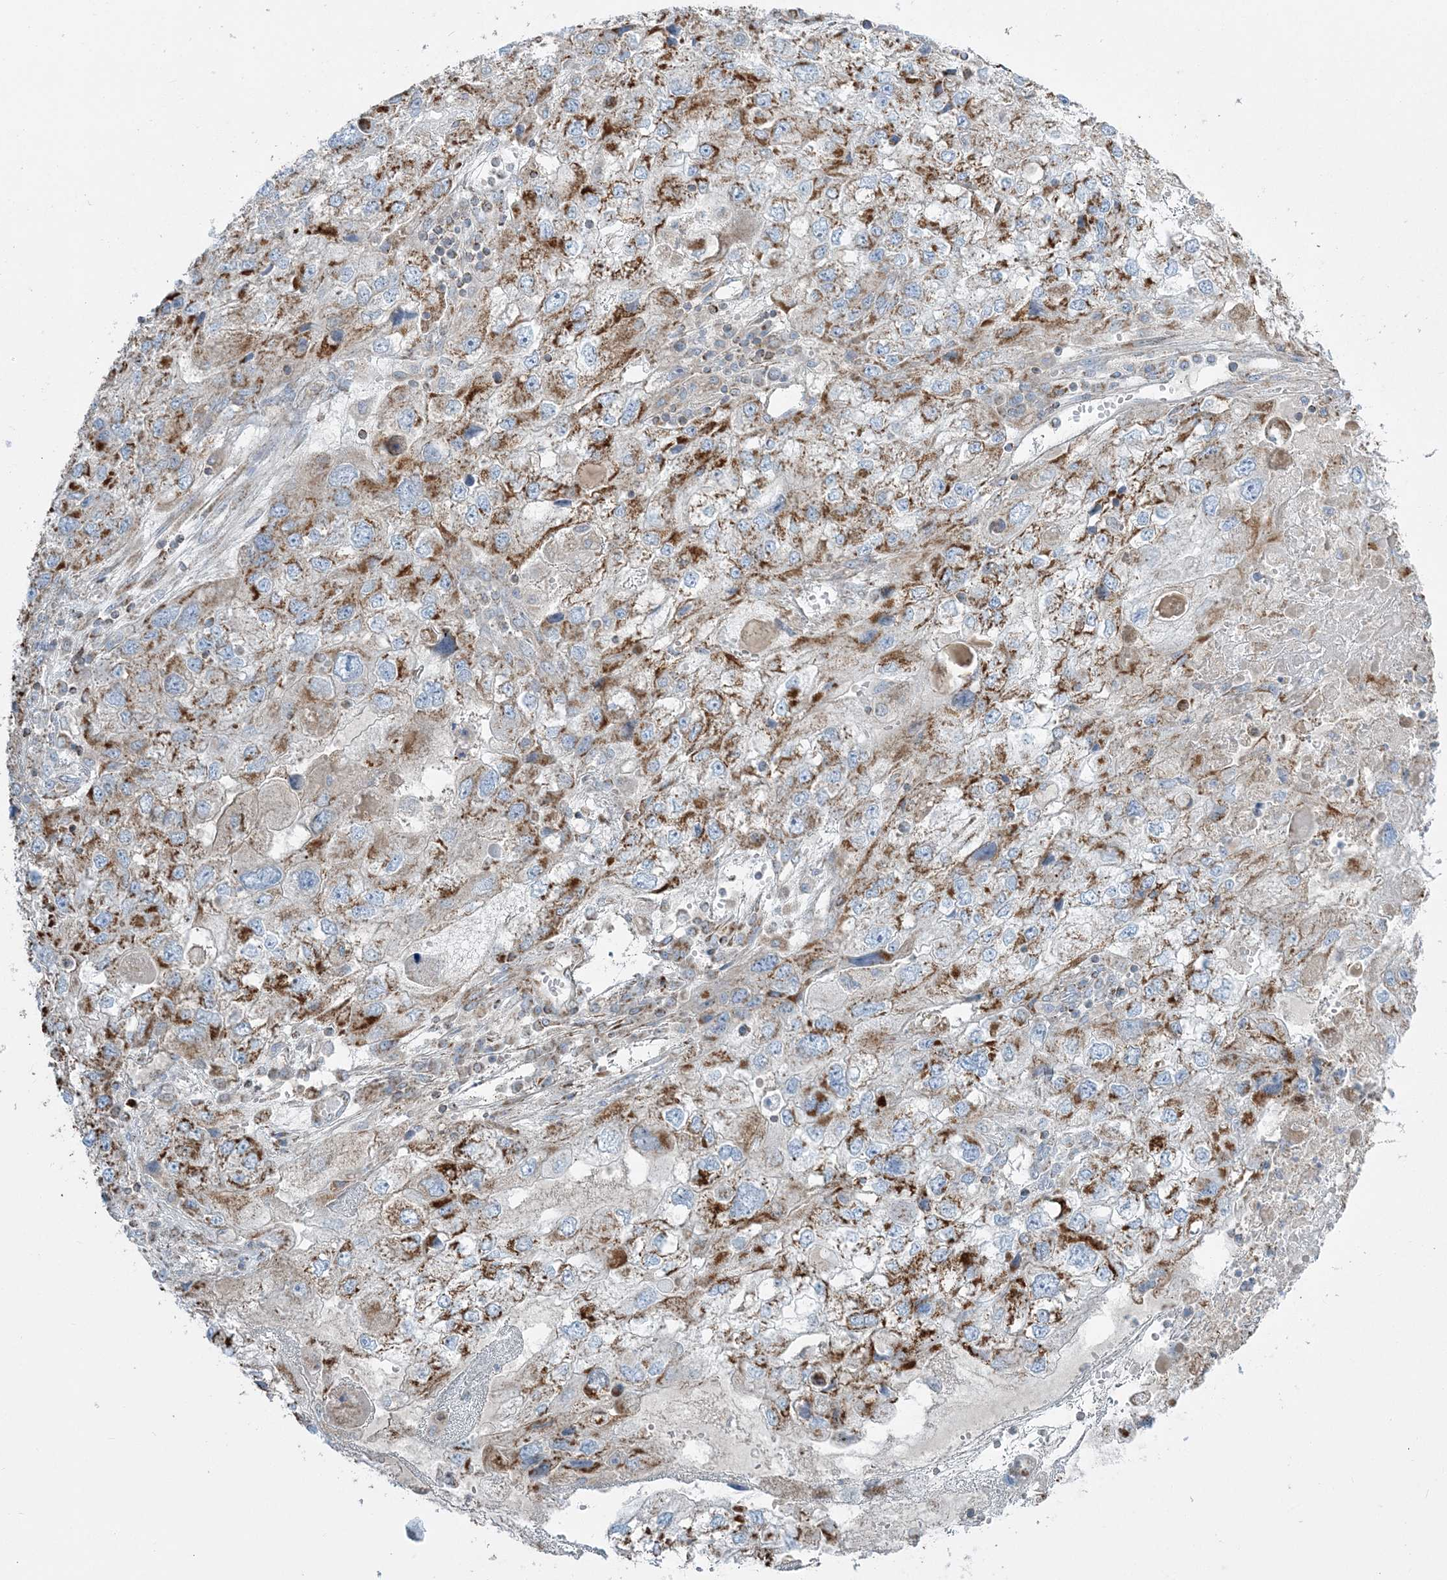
{"staining": {"intensity": "strong", "quantity": "25%-75%", "location": "cytoplasmic/membranous"}, "tissue": "endometrial cancer", "cell_type": "Tumor cells", "image_type": "cancer", "snomed": [{"axis": "morphology", "description": "Adenocarcinoma, NOS"}, {"axis": "topography", "description": "Endometrium"}], "caption": "Tumor cells exhibit high levels of strong cytoplasmic/membranous expression in approximately 25%-75% of cells in human endometrial cancer.", "gene": "RAB11FIP3", "patient": {"sex": "female", "age": 49}}